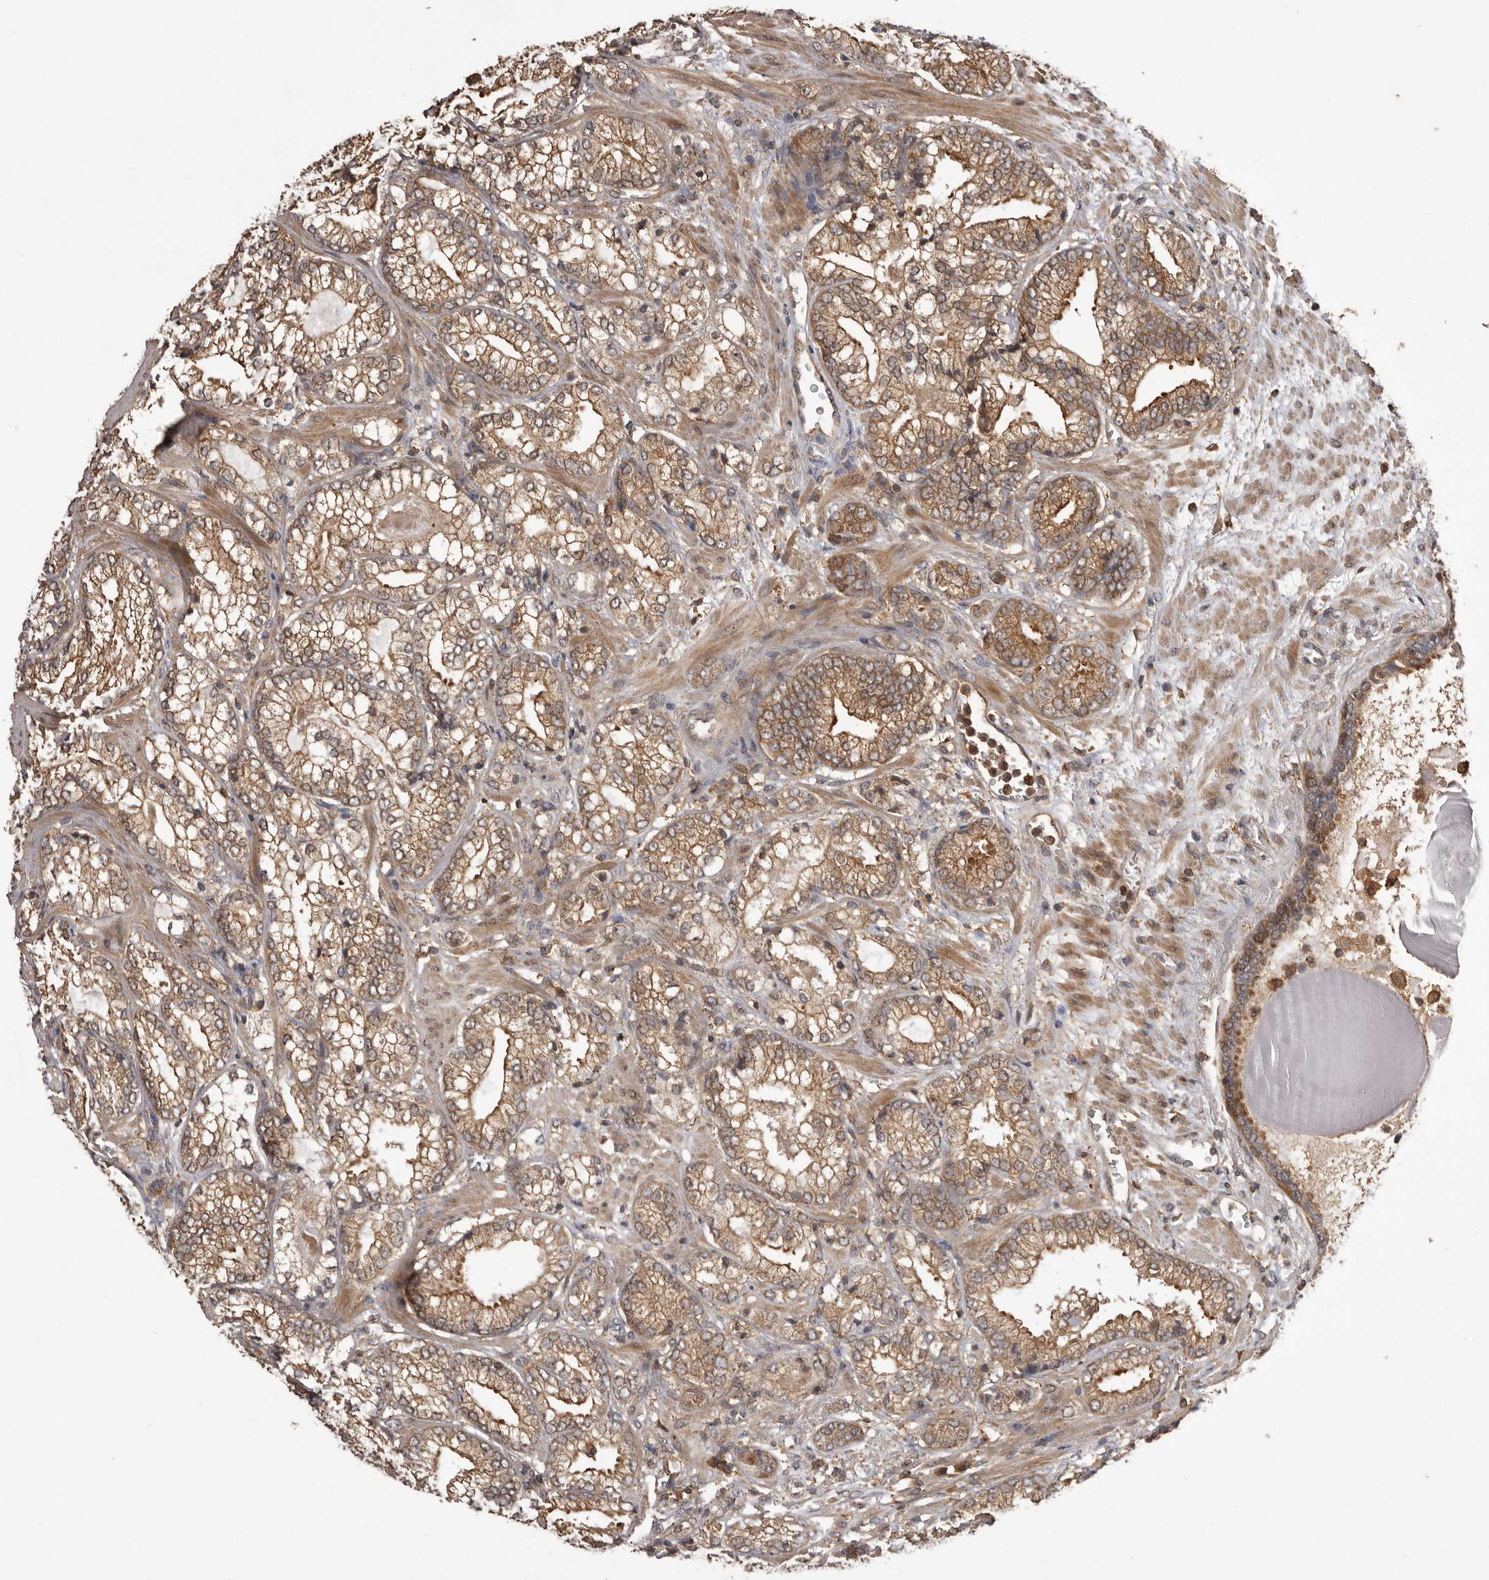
{"staining": {"intensity": "moderate", "quantity": ">75%", "location": "cytoplasmic/membranous"}, "tissue": "prostate cancer", "cell_type": "Tumor cells", "image_type": "cancer", "snomed": [{"axis": "morphology", "description": "Normal morphology"}, {"axis": "morphology", "description": "Adenocarcinoma, Low grade"}, {"axis": "topography", "description": "Prostate"}], "caption": "Human prostate adenocarcinoma (low-grade) stained for a protein (brown) reveals moderate cytoplasmic/membranous positive positivity in about >75% of tumor cells.", "gene": "SLC22A3", "patient": {"sex": "male", "age": 72}}